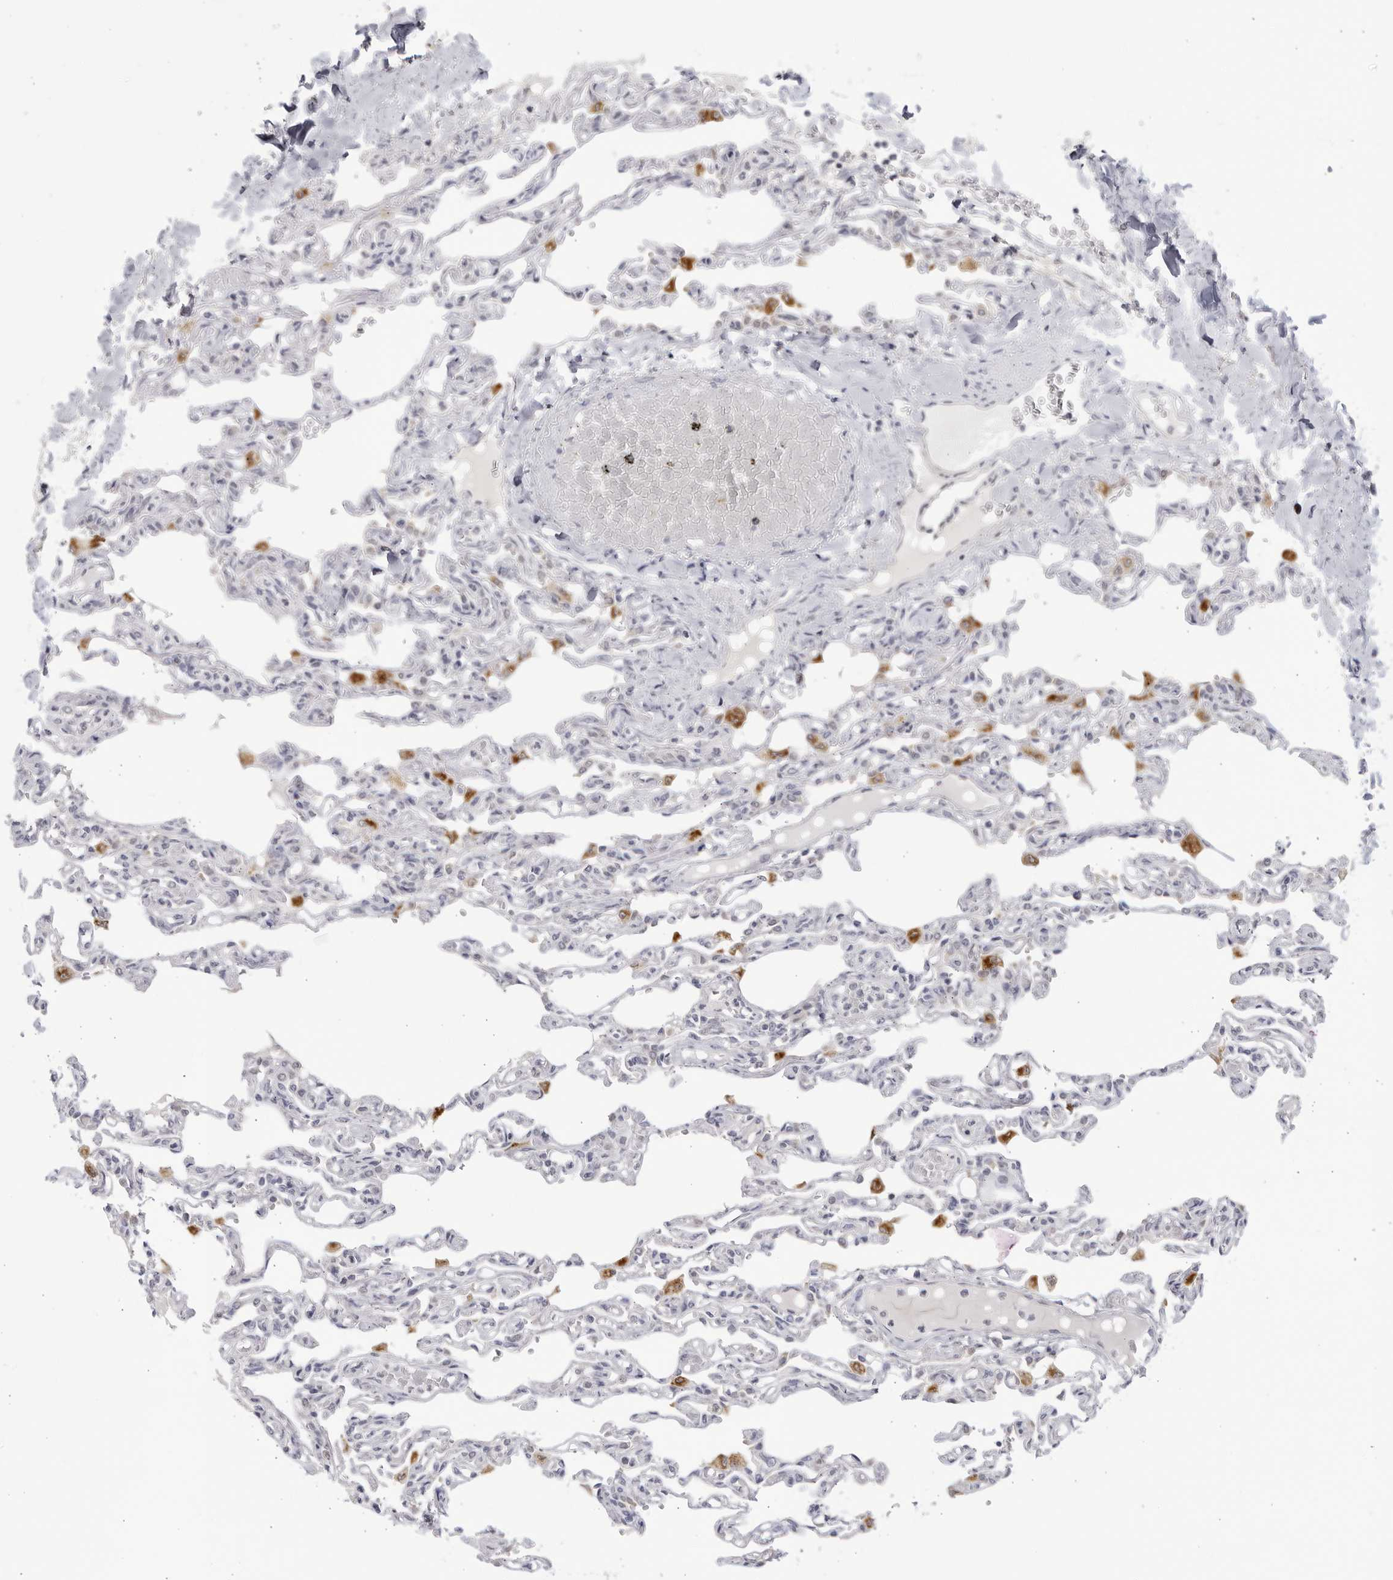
{"staining": {"intensity": "negative", "quantity": "none", "location": "none"}, "tissue": "lung", "cell_type": "Alveolar cells", "image_type": "normal", "snomed": [{"axis": "morphology", "description": "Normal tissue, NOS"}, {"axis": "topography", "description": "Lung"}], "caption": "This photomicrograph is of normal lung stained with immunohistochemistry (IHC) to label a protein in brown with the nuclei are counter-stained blue. There is no expression in alveolar cells. (DAB immunohistochemistry (IHC), high magnification).", "gene": "CNBD1", "patient": {"sex": "male", "age": 21}}